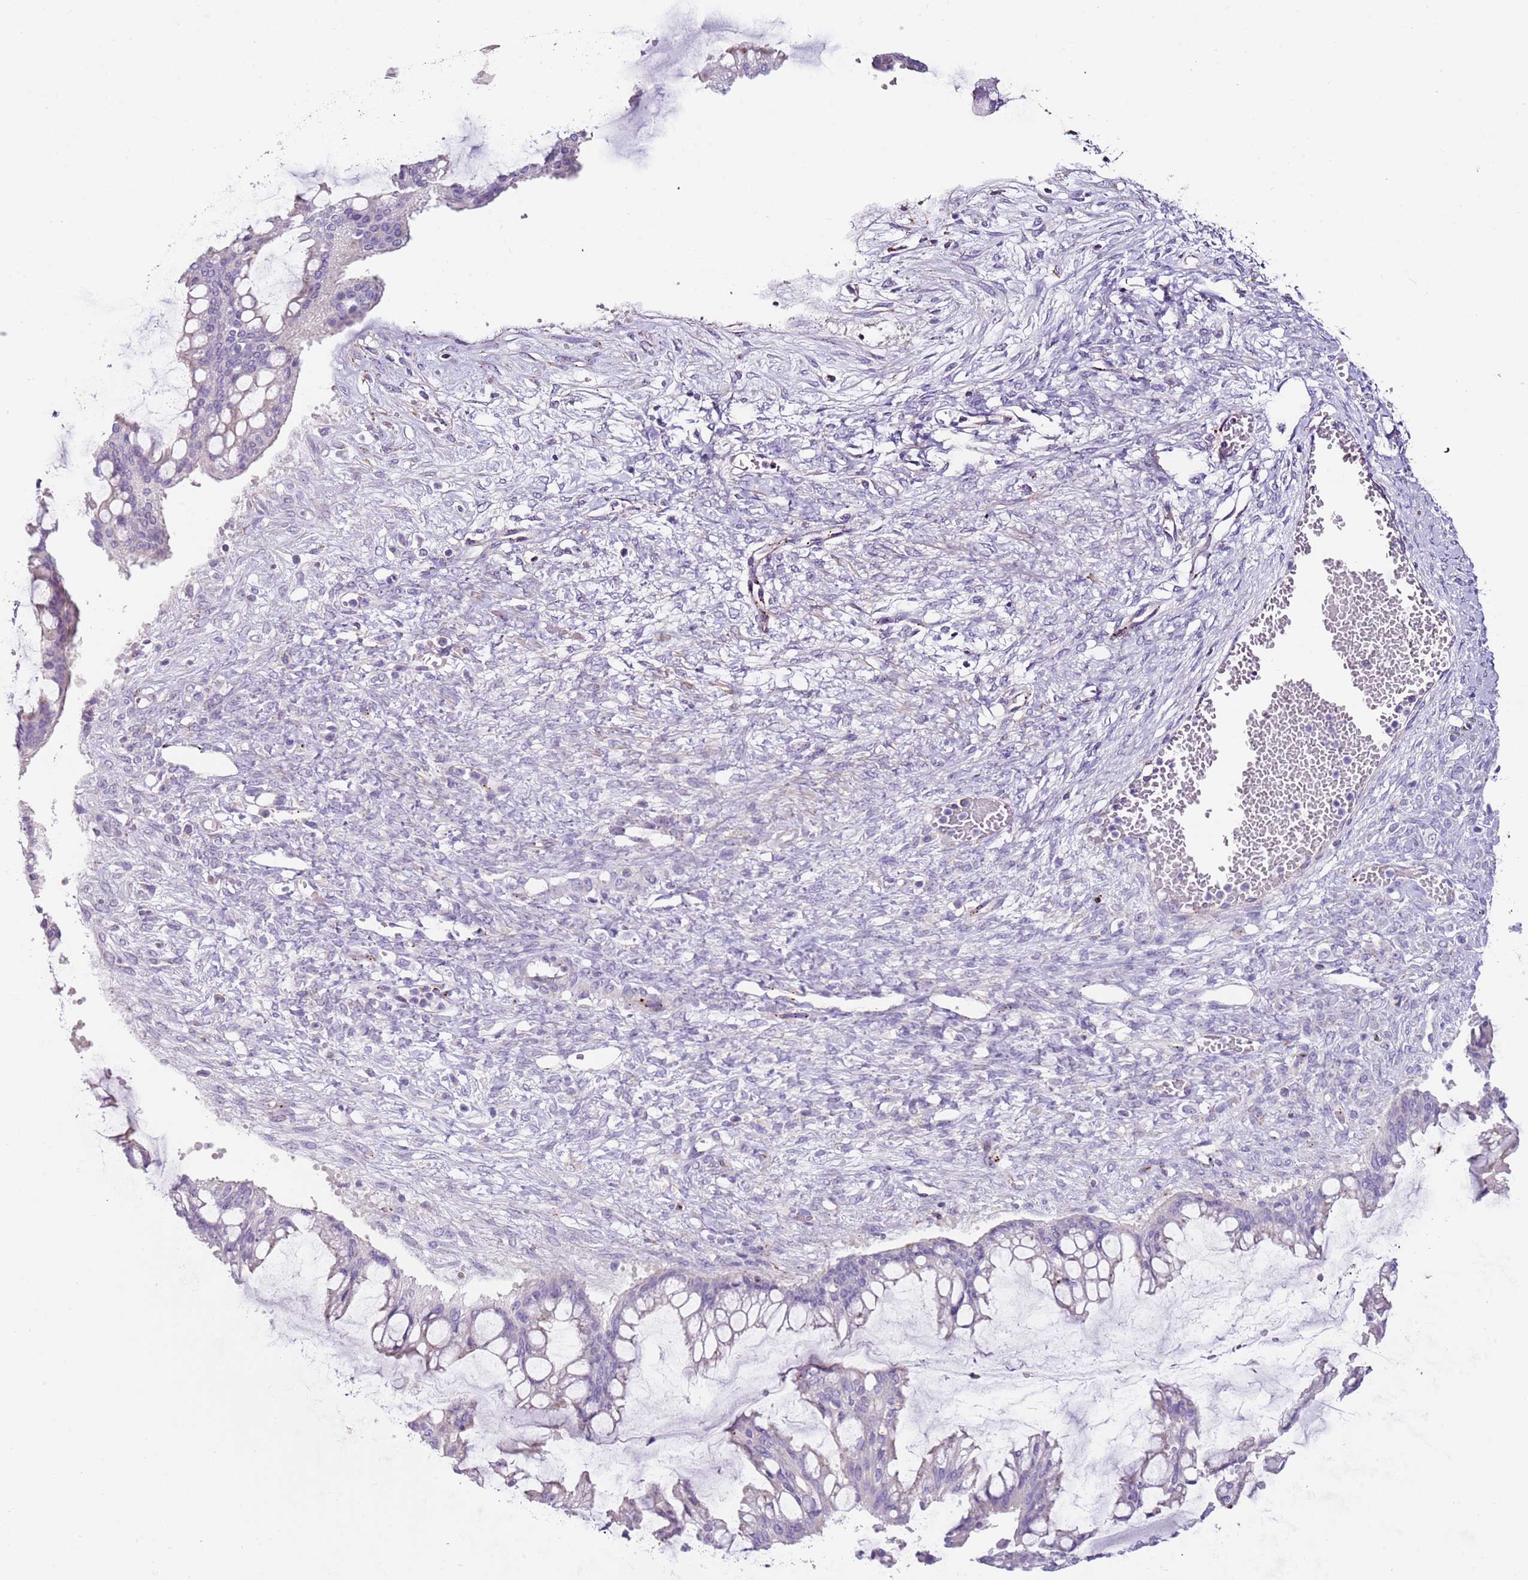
{"staining": {"intensity": "negative", "quantity": "none", "location": "none"}, "tissue": "ovarian cancer", "cell_type": "Tumor cells", "image_type": "cancer", "snomed": [{"axis": "morphology", "description": "Cystadenocarcinoma, mucinous, NOS"}, {"axis": "topography", "description": "Ovary"}], "caption": "A histopathology image of ovarian cancer stained for a protein displays no brown staining in tumor cells.", "gene": "LRRN3", "patient": {"sex": "female", "age": 73}}